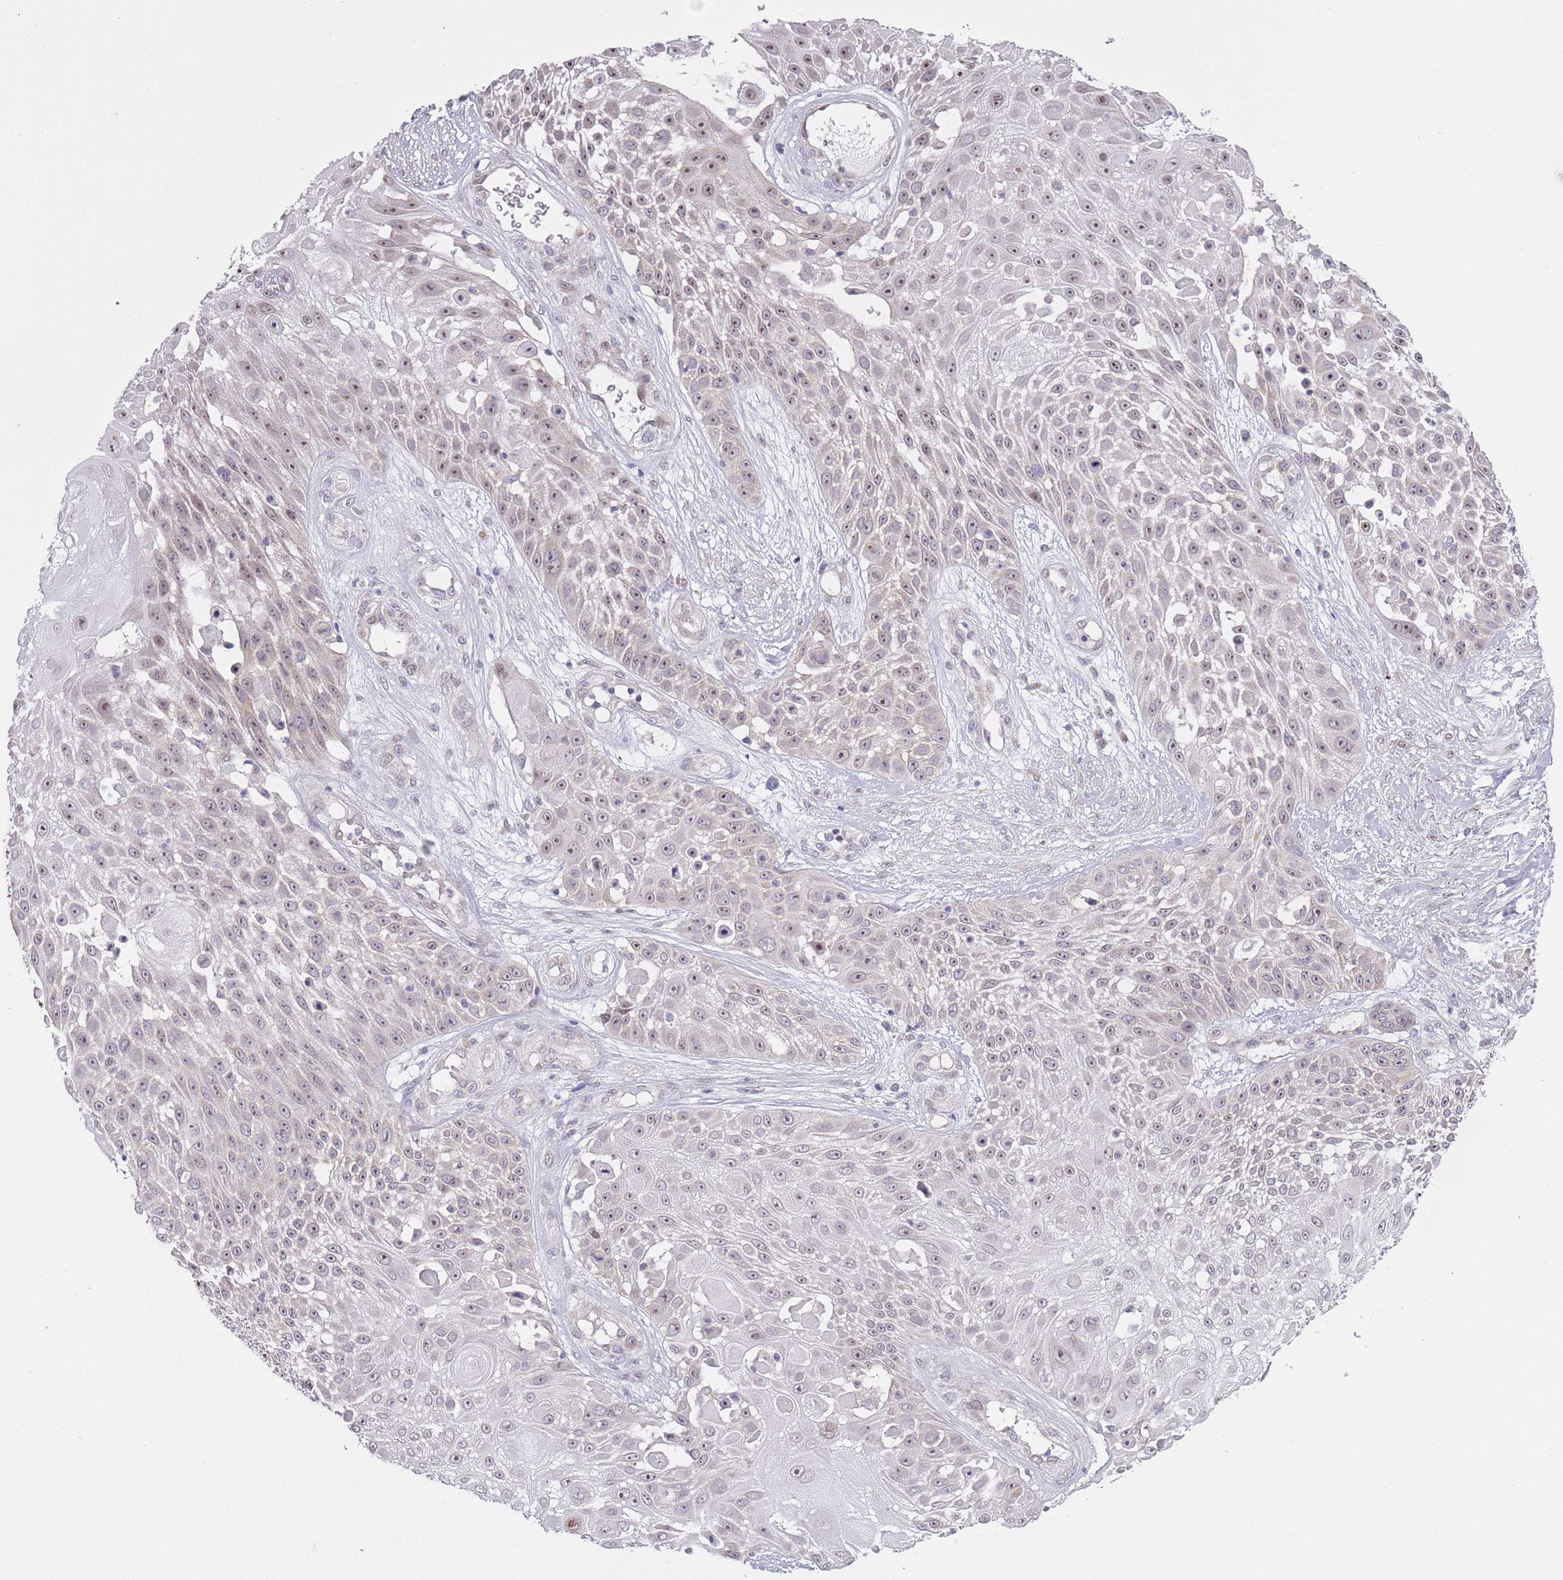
{"staining": {"intensity": "weak", "quantity": "<25%", "location": "nuclear"}, "tissue": "skin cancer", "cell_type": "Tumor cells", "image_type": "cancer", "snomed": [{"axis": "morphology", "description": "Squamous cell carcinoma, NOS"}, {"axis": "topography", "description": "Skin"}], "caption": "Skin cancer was stained to show a protein in brown. There is no significant staining in tumor cells.", "gene": "SLC25A32", "patient": {"sex": "female", "age": 86}}